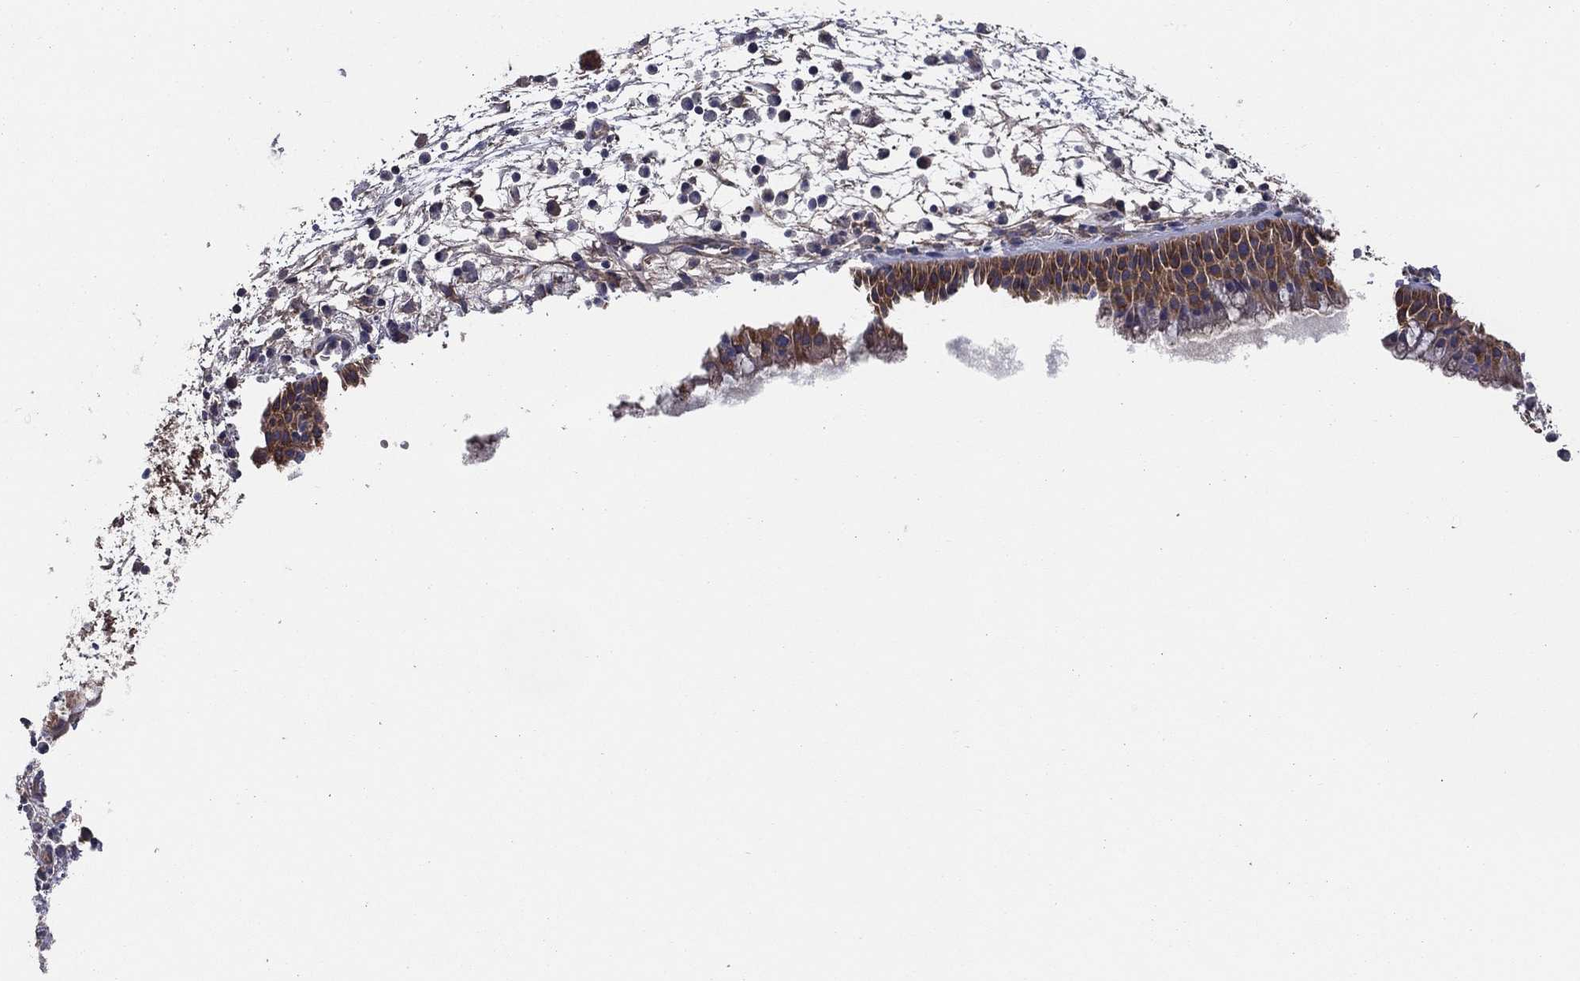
{"staining": {"intensity": "strong", "quantity": "25%-75%", "location": "cytoplasmic/membranous"}, "tissue": "nasopharynx", "cell_type": "Respiratory epithelial cells", "image_type": "normal", "snomed": [{"axis": "morphology", "description": "Normal tissue, NOS"}, {"axis": "topography", "description": "Nasopharynx"}], "caption": "Strong cytoplasmic/membranous protein staining is appreciated in approximately 25%-75% of respiratory epithelial cells in nasopharynx. (IHC, brightfield microscopy, high magnification).", "gene": "RNF123", "patient": {"sex": "female", "age": 73}}